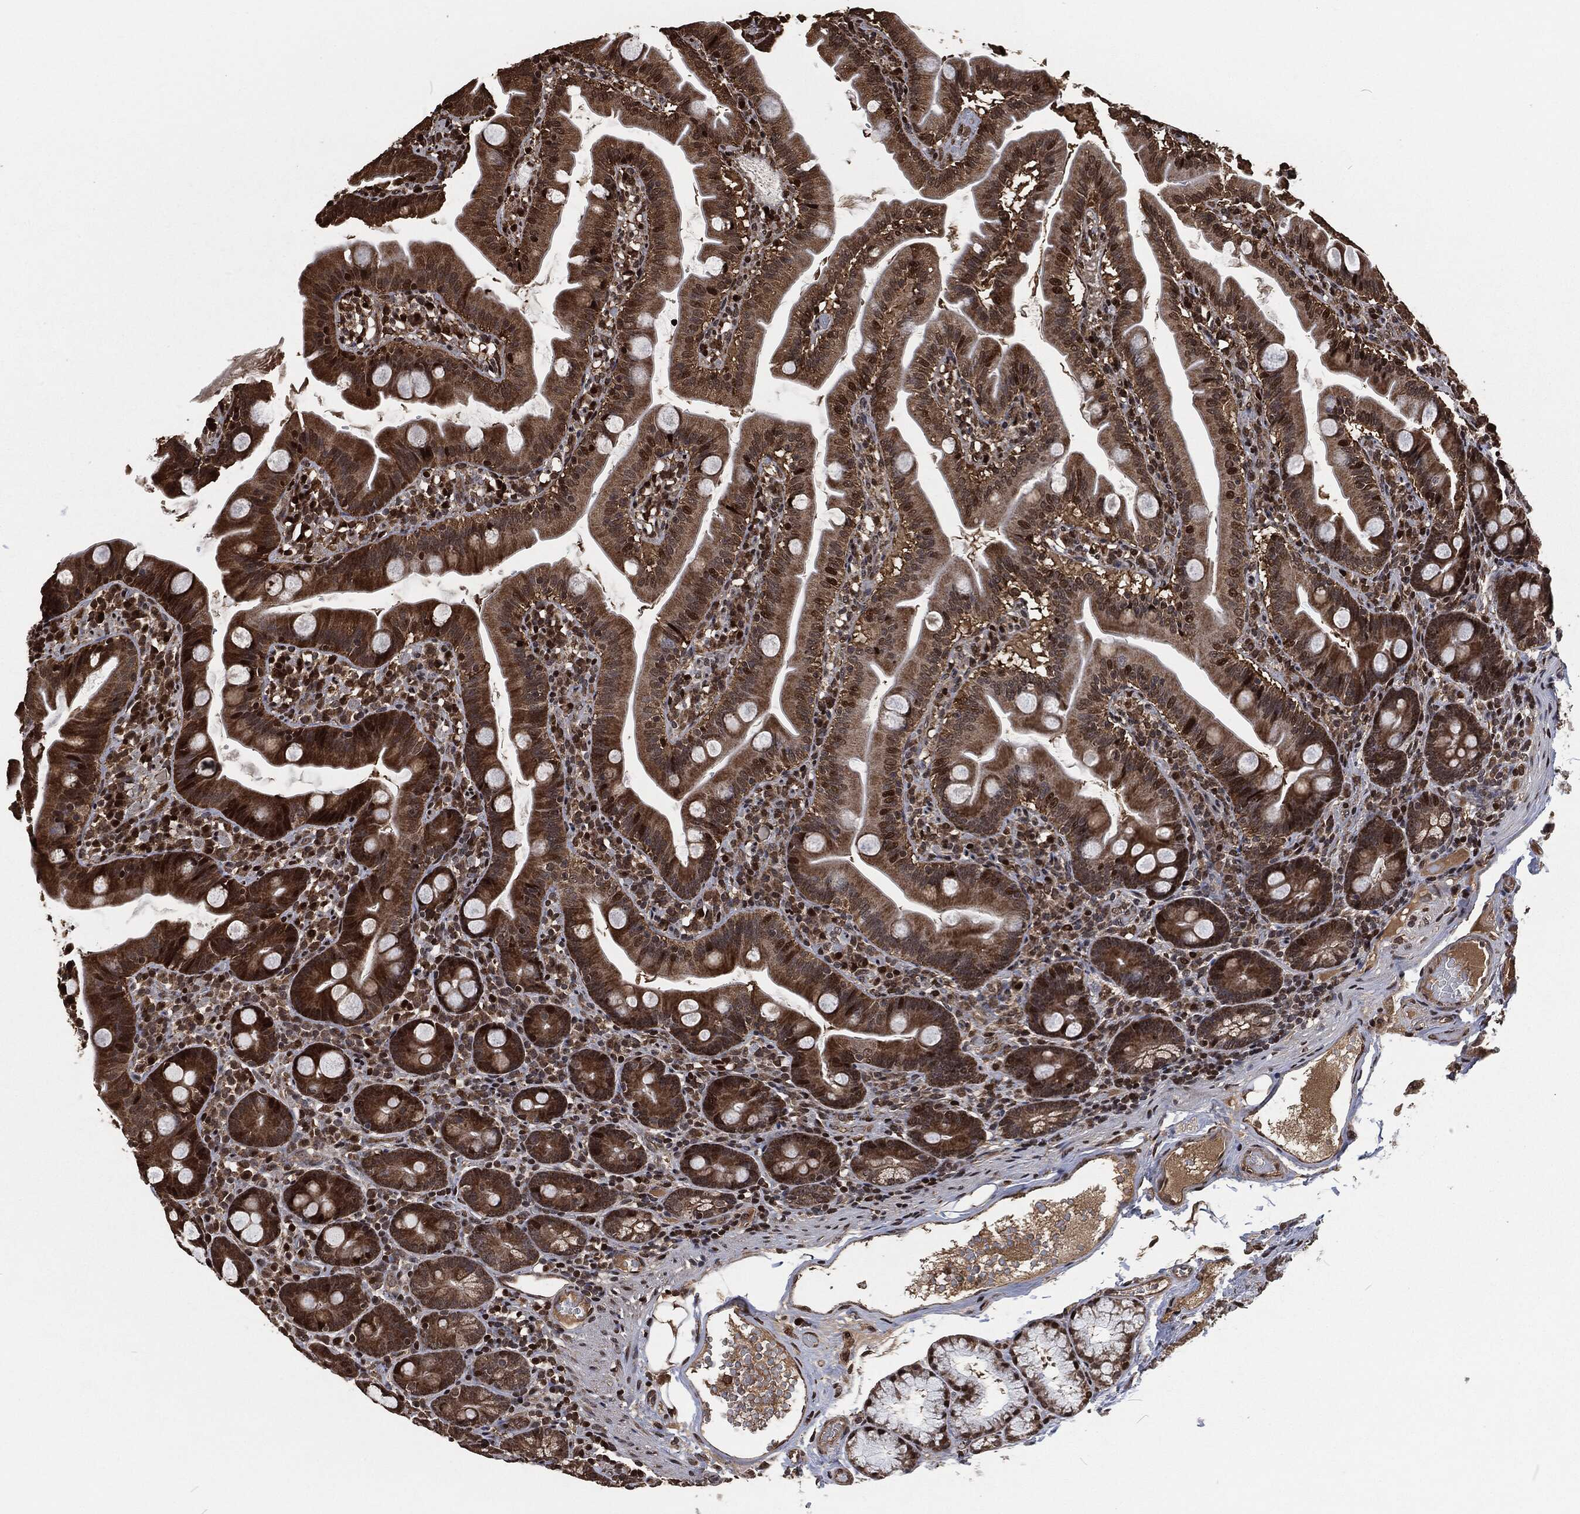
{"staining": {"intensity": "strong", "quantity": "25%-75%", "location": "cytoplasmic/membranous,nuclear"}, "tissue": "duodenum", "cell_type": "Glandular cells", "image_type": "normal", "snomed": [{"axis": "morphology", "description": "Normal tissue, NOS"}, {"axis": "topography", "description": "Duodenum"}], "caption": "Immunohistochemistry micrograph of benign duodenum: duodenum stained using immunohistochemistry (IHC) reveals high levels of strong protein expression localized specifically in the cytoplasmic/membranous,nuclear of glandular cells, appearing as a cytoplasmic/membranous,nuclear brown color.", "gene": "SNAI1", "patient": {"sex": "female", "age": 67}}